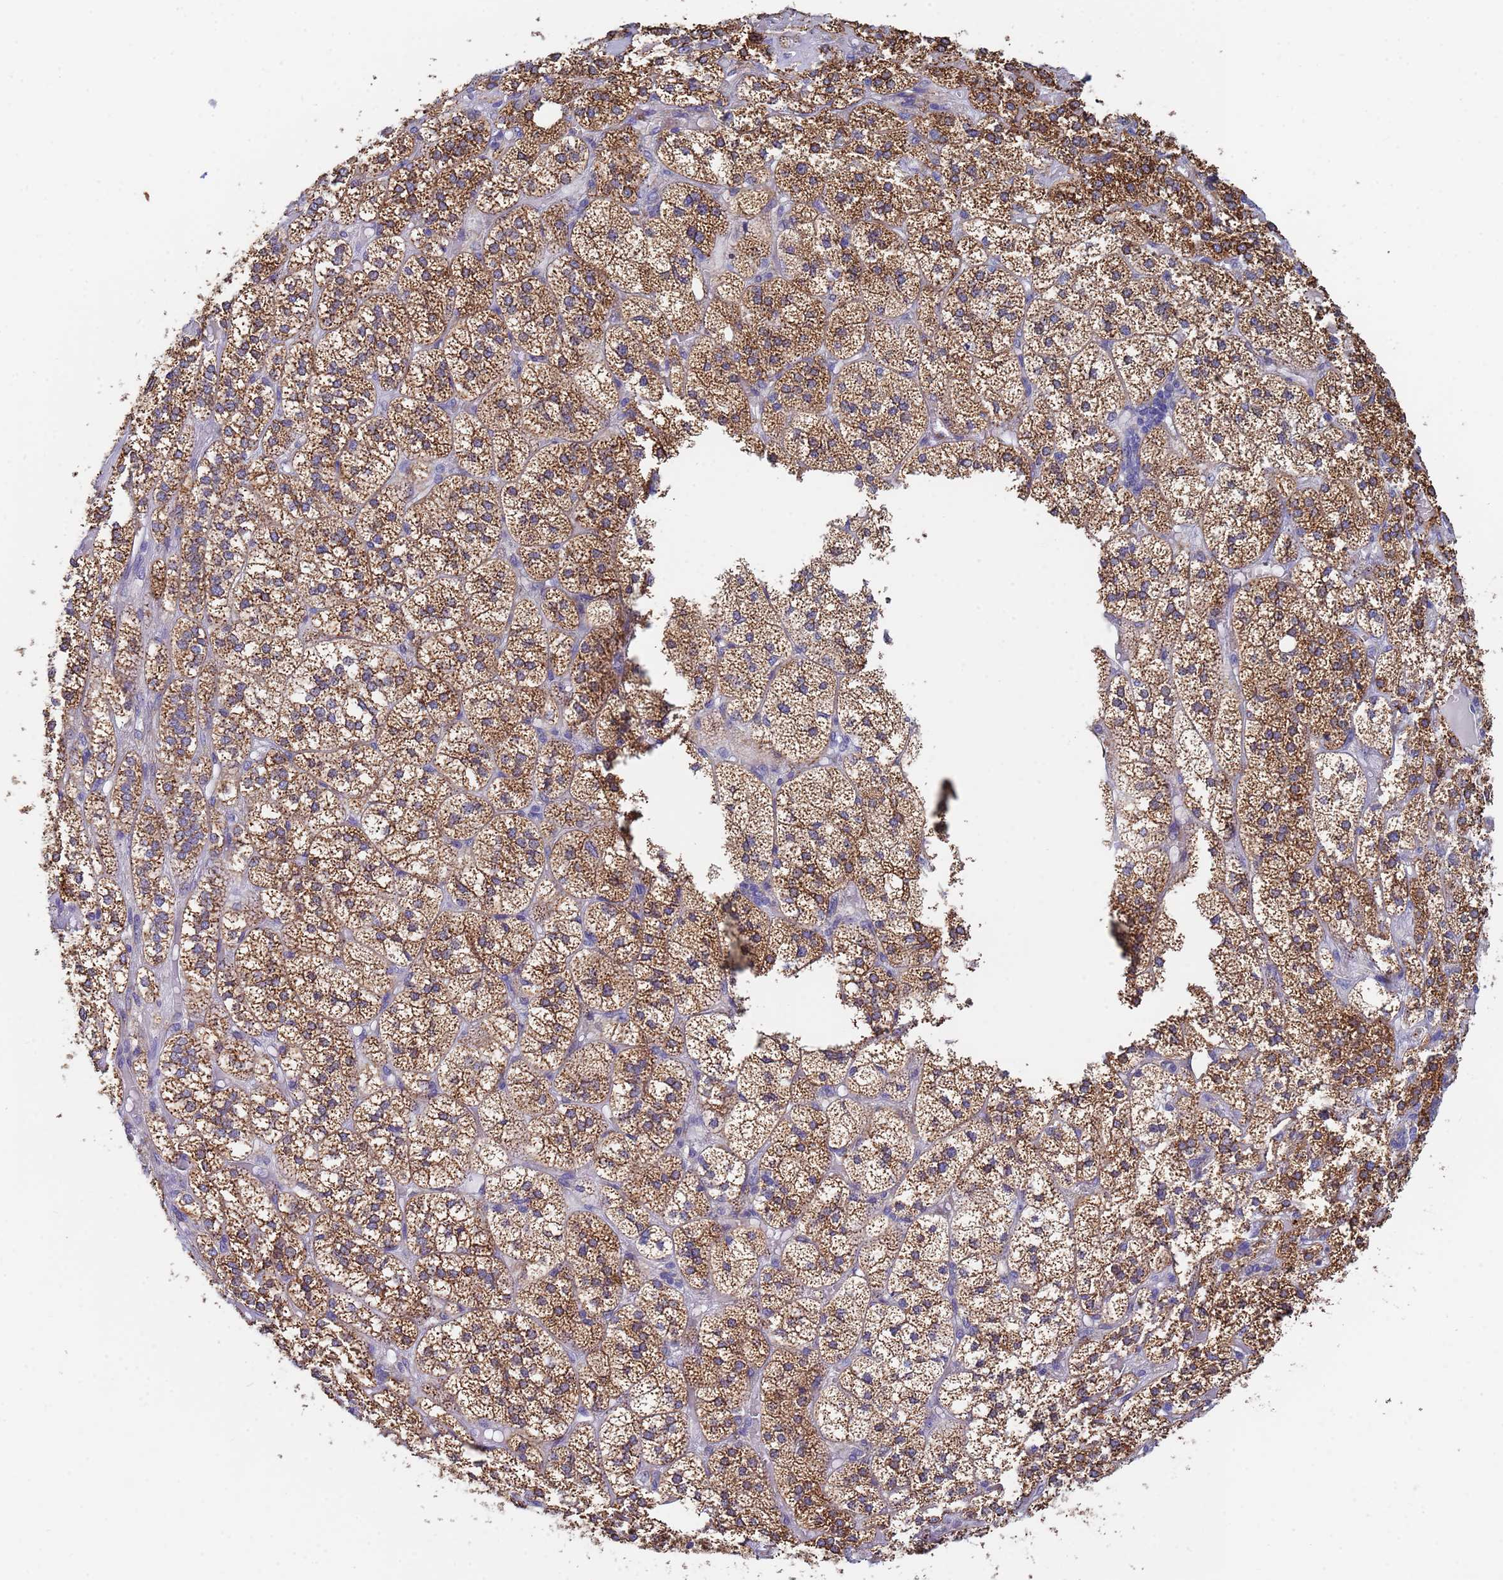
{"staining": {"intensity": "strong", "quantity": ">75%", "location": "cytoplasmic/membranous"}, "tissue": "adrenal gland", "cell_type": "Glandular cells", "image_type": "normal", "snomed": [{"axis": "morphology", "description": "Normal tissue, NOS"}, {"axis": "topography", "description": "Adrenal gland"}], "caption": "Strong cytoplasmic/membranous protein positivity is identified in about >75% of glandular cells in adrenal gland.", "gene": "GDAP2", "patient": {"sex": "female", "age": 61}}